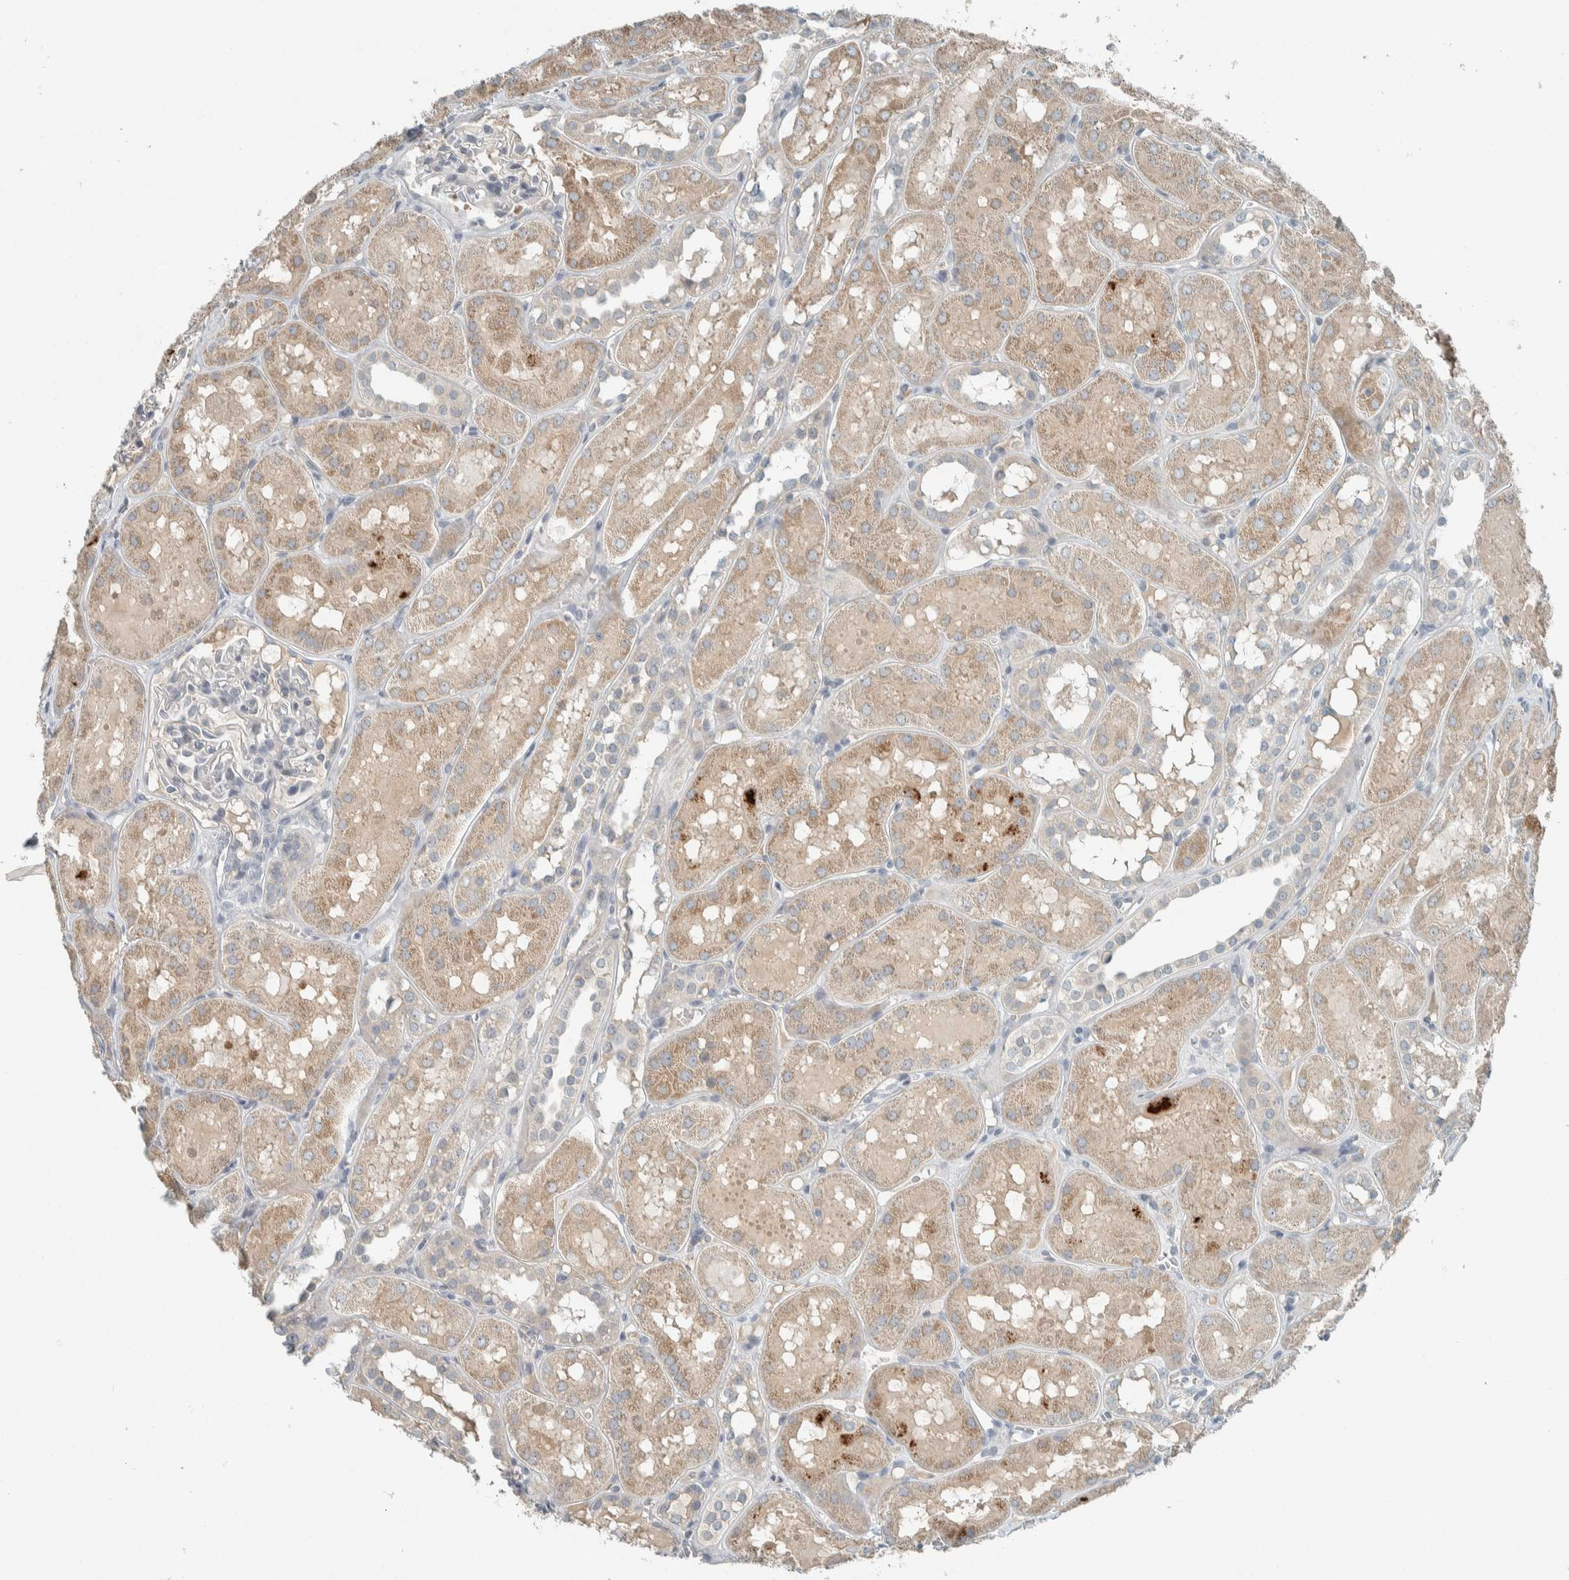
{"staining": {"intensity": "negative", "quantity": "none", "location": "none"}, "tissue": "kidney", "cell_type": "Cells in glomeruli", "image_type": "normal", "snomed": [{"axis": "morphology", "description": "Normal tissue, NOS"}, {"axis": "topography", "description": "Kidney"}, {"axis": "topography", "description": "Urinary bladder"}], "caption": "High power microscopy histopathology image of an immunohistochemistry photomicrograph of unremarkable kidney, revealing no significant staining in cells in glomeruli.", "gene": "CERCAM", "patient": {"sex": "male", "age": 16}}